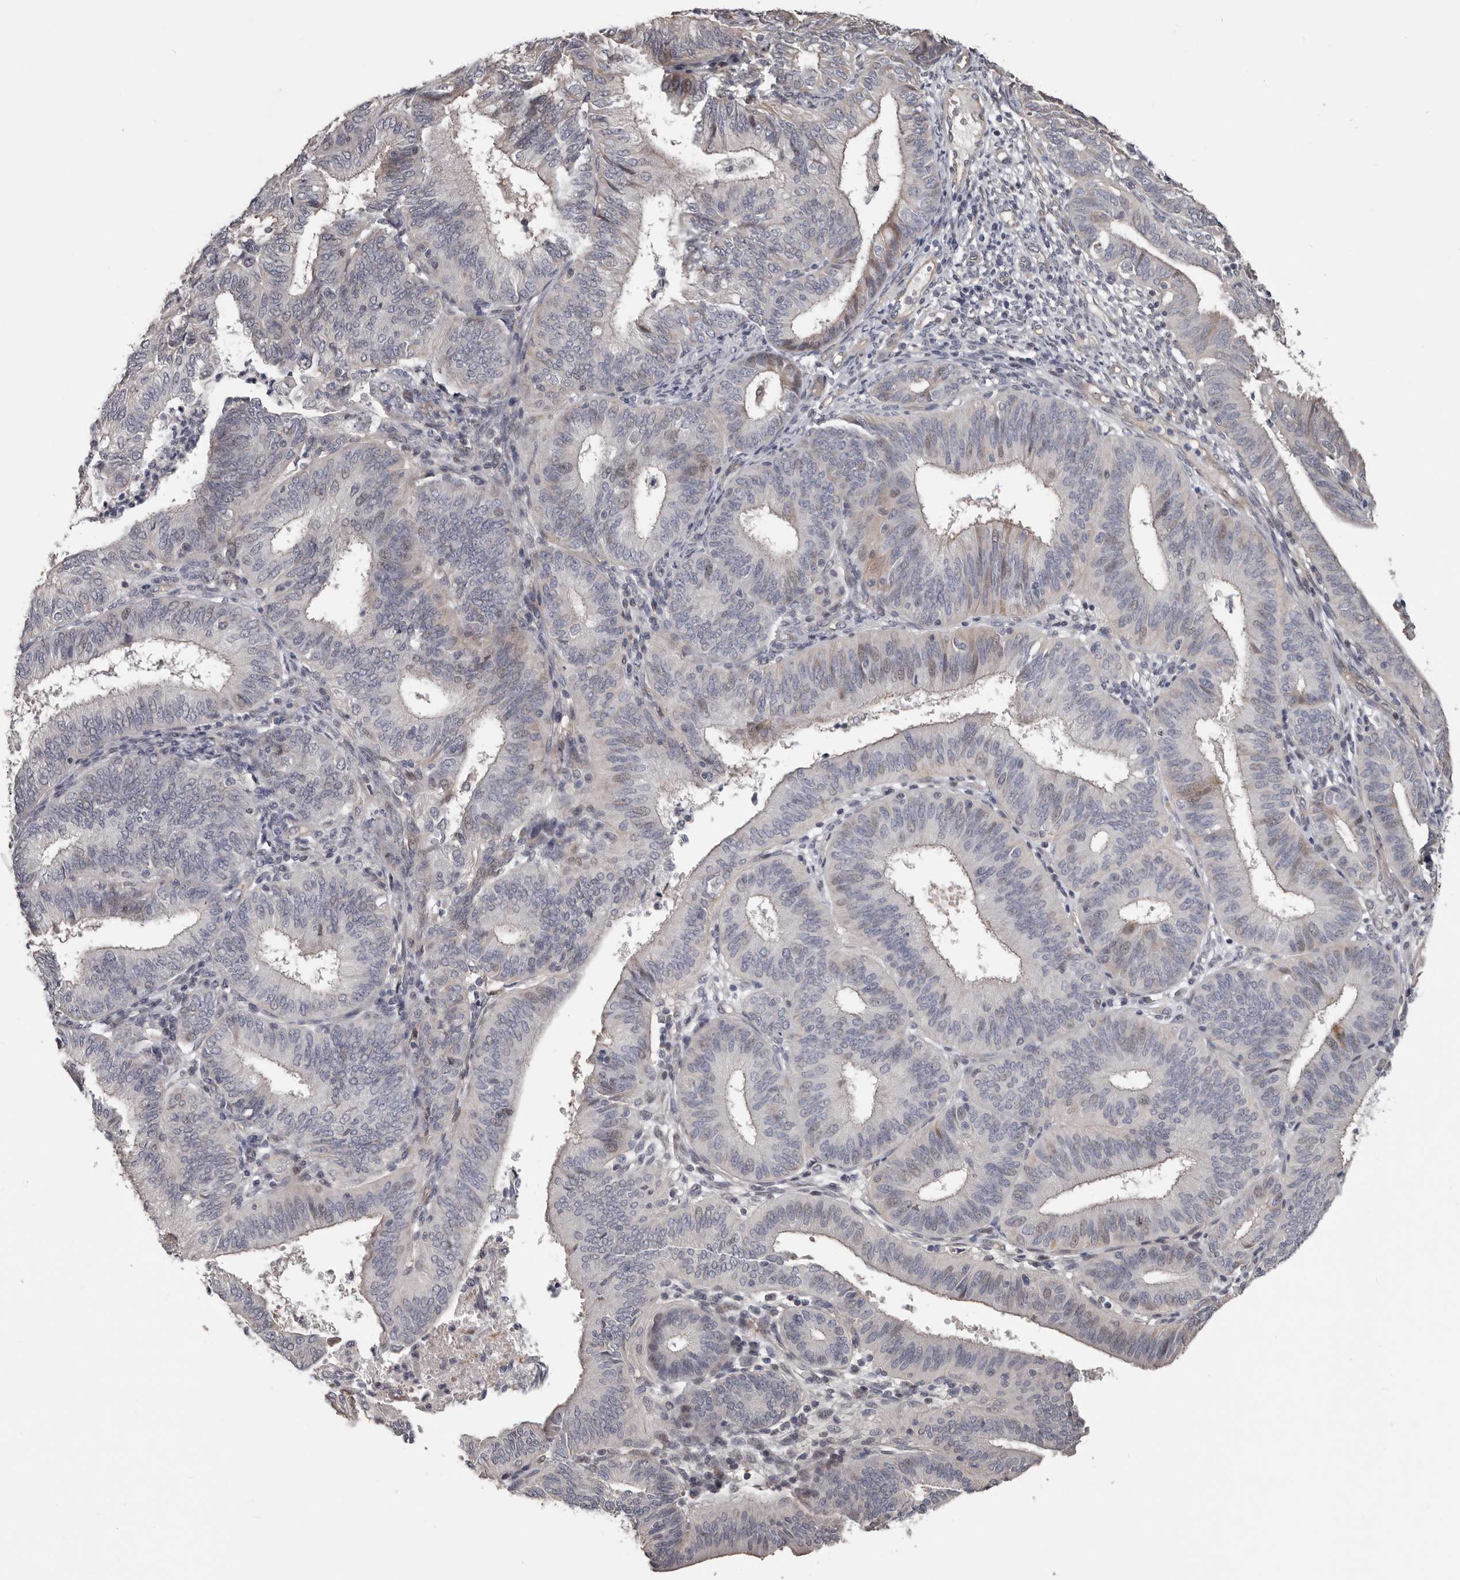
{"staining": {"intensity": "weak", "quantity": "<25%", "location": "cytoplasmic/membranous"}, "tissue": "endometrial cancer", "cell_type": "Tumor cells", "image_type": "cancer", "snomed": [{"axis": "morphology", "description": "Adenocarcinoma, NOS"}, {"axis": "topography", "description": "Endometrium"}], "caption": "High power microscopy histopathology image of an immunohistochemistry (IHC) histopathology image of endometrial adenocarcinoma, revealing no significant staining in tumor cells. The staining was performed using DAB (3,3'-diaminobenzidine) to visualize the protein expression in brown, while the nuclei were stained in blue with hematoxylin (Magnification: 20x).", "gene": "RNF217", "patient": {"sex": "female", "age": 51}}